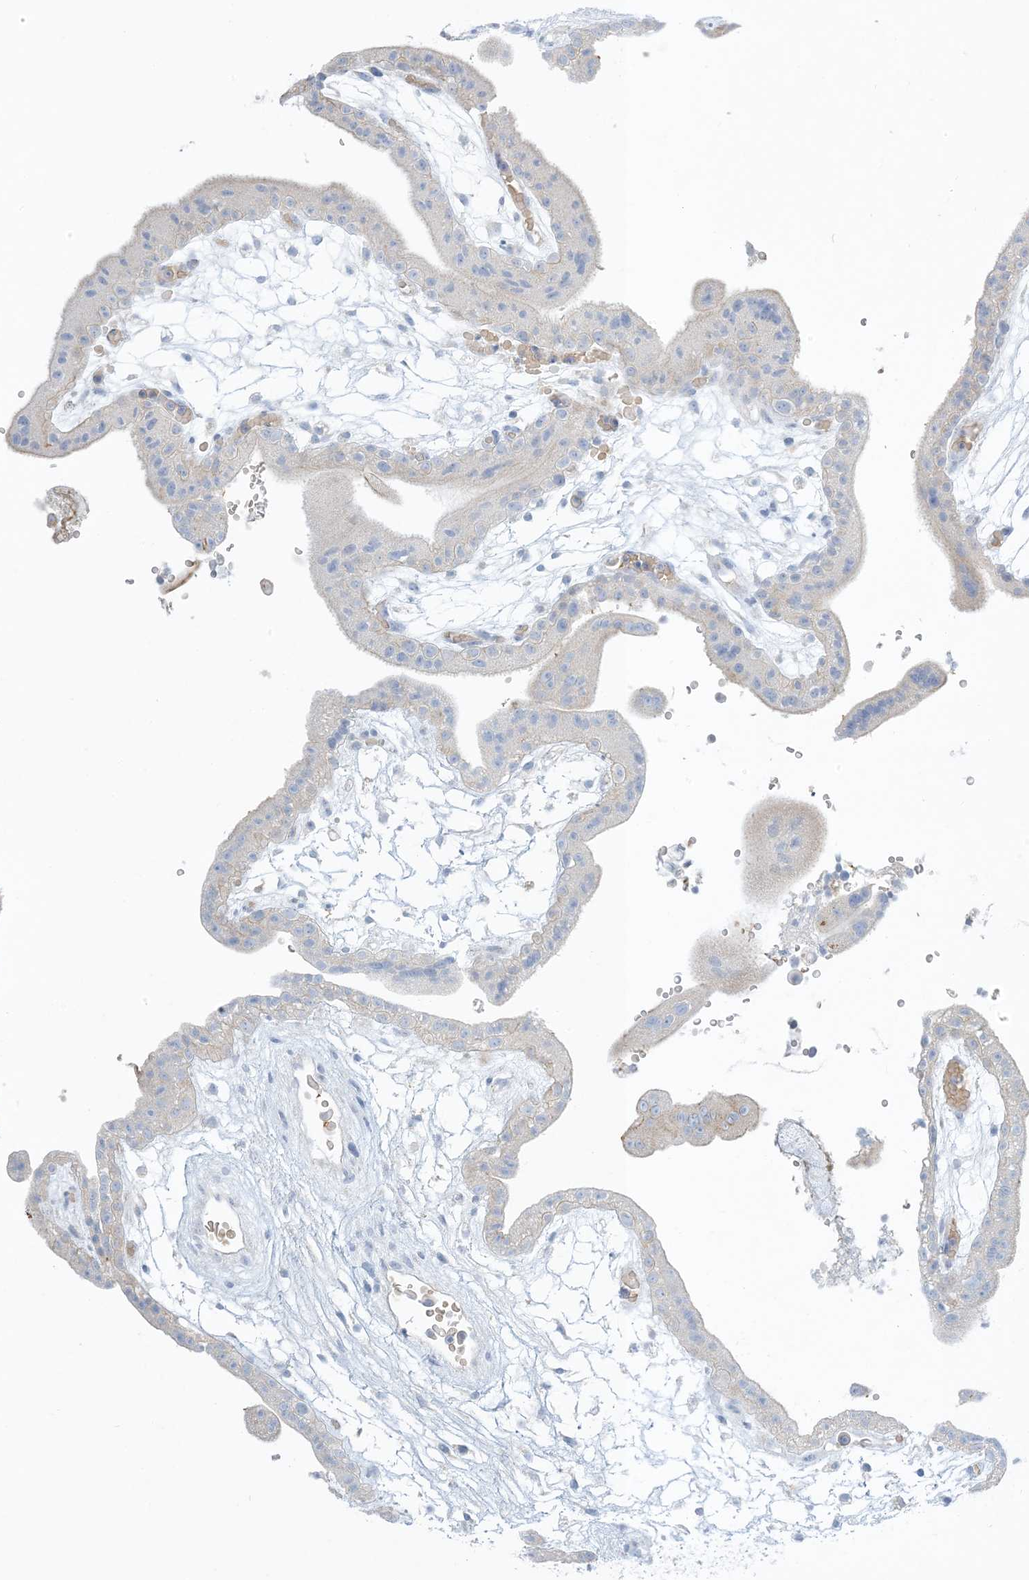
{"staining": {"intensity": "negative", "quantity": "none", "location": "none"}, "tissue": "placenta", "cell_type": "Trophoblastic cells", "image_type": "normal", "snomed": [{"axis": "morphology", "description": "Normal tissue, NOS"}, {"axis": "topography", "description": "Placenta"}], "caption": "There is no significant positivity in trophoblastic cells of placenta. The staining was performed using DAB (3,3'-diaminobenzidine) to visualize the protein expression in brown, while the nuclei were stained in blue with hematoxylin (Magnification: 20x).", "gene": "XIRP2", "patient": {"sex": "female", "age": 18}}